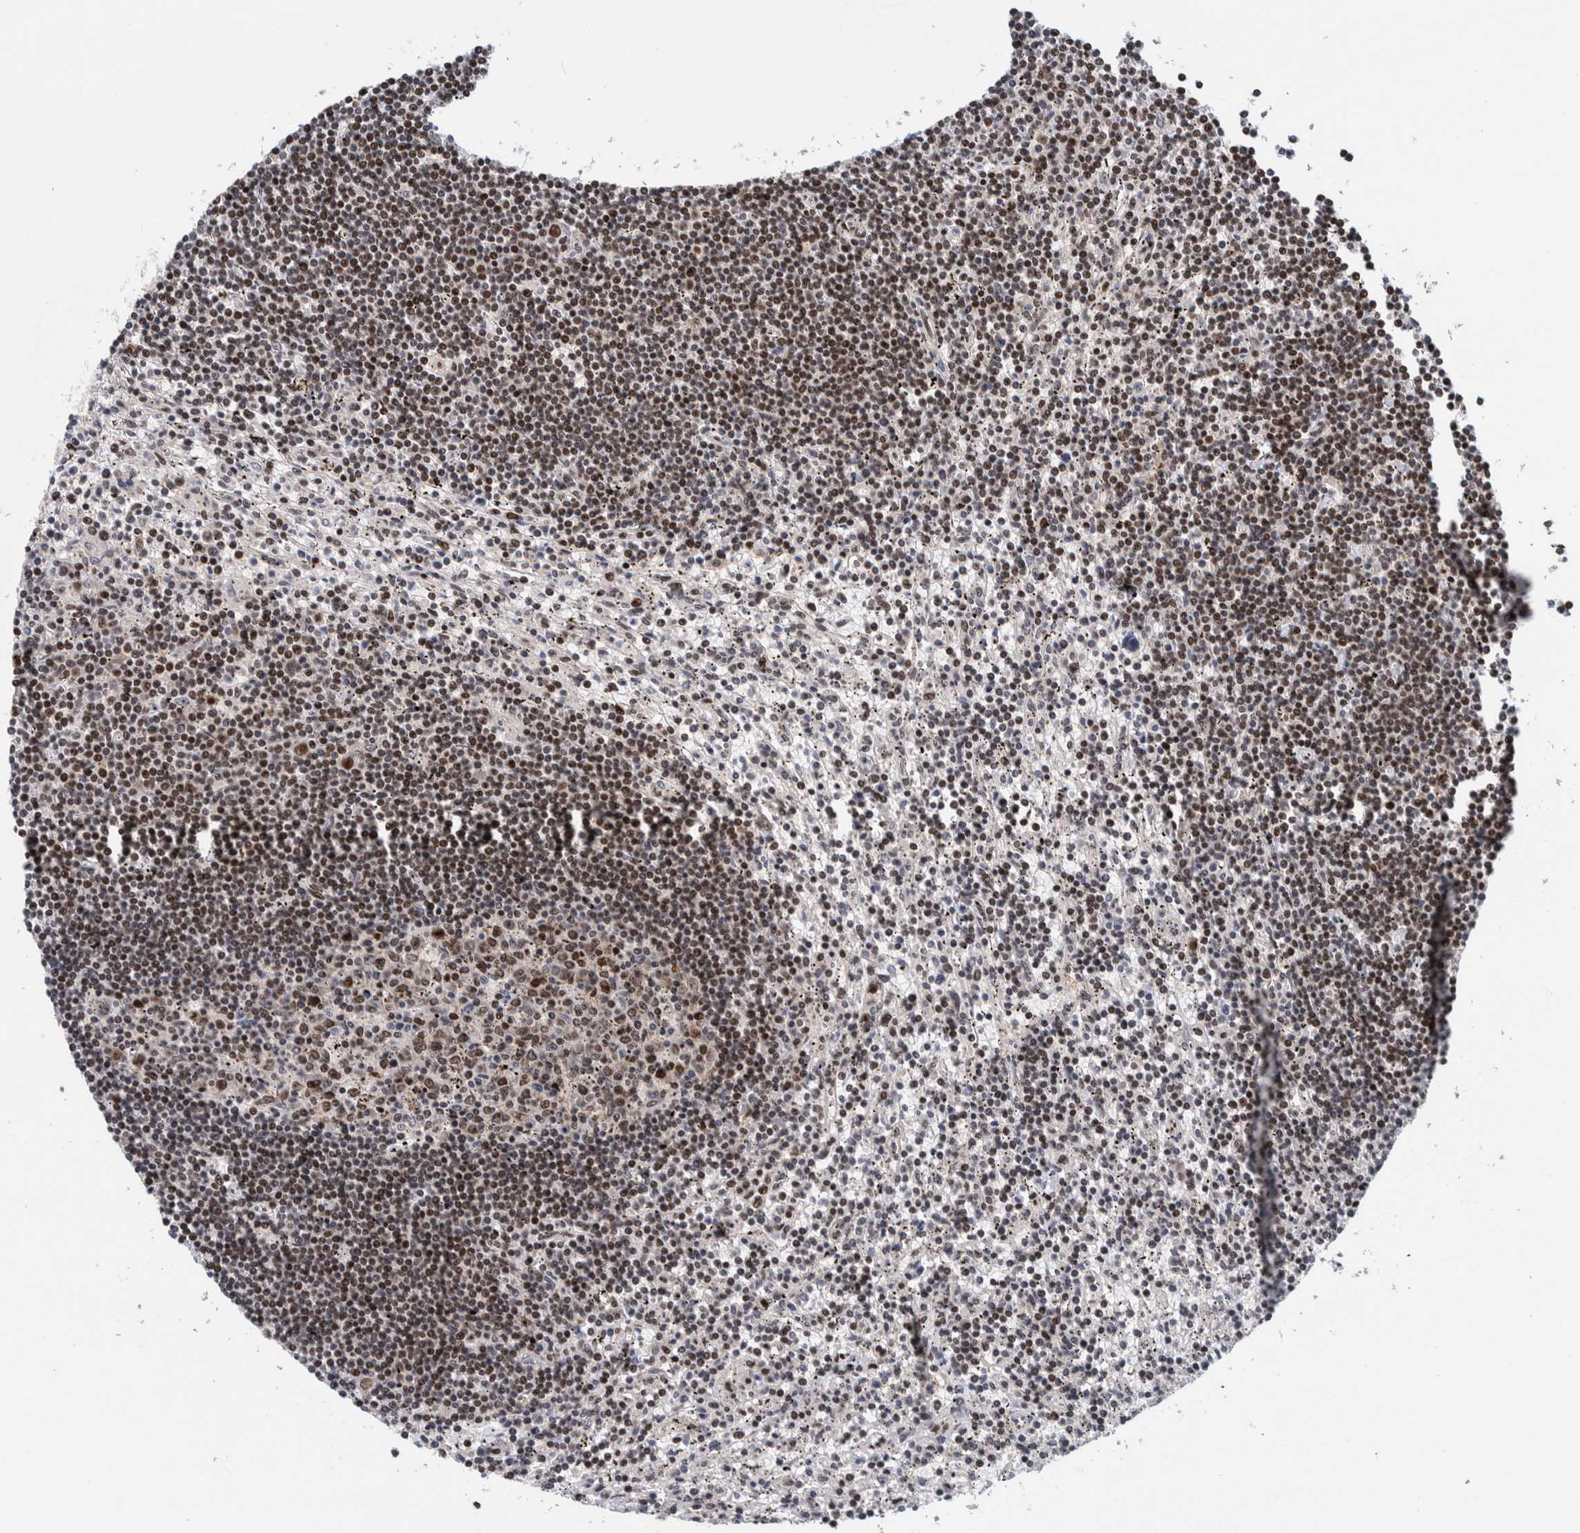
{"staining": {"intensity": "strong", "quantity": "25%-75%", "location": "nuclear"}, "tissue": "lymphoma", "cell_type": "Tumor cells", "image_type": "cancer", "snomed": [{"axis": "morphology", "description": "Malignant lymphoma, non-Hodgkin's type, Low grade"}, {"axis": "topography", "description": "Spleen"}], "caption": "Protein expression analysis of low-grade malignant lymphoma, non-Hodgkin's type demonstrates strong nuclear staining in approximately 25%-75% of tumor cells. (IHC, brightfield microscopy, high magnification).", "gene": "CHD4", "patient": {"sex": "male", "age": 76}}